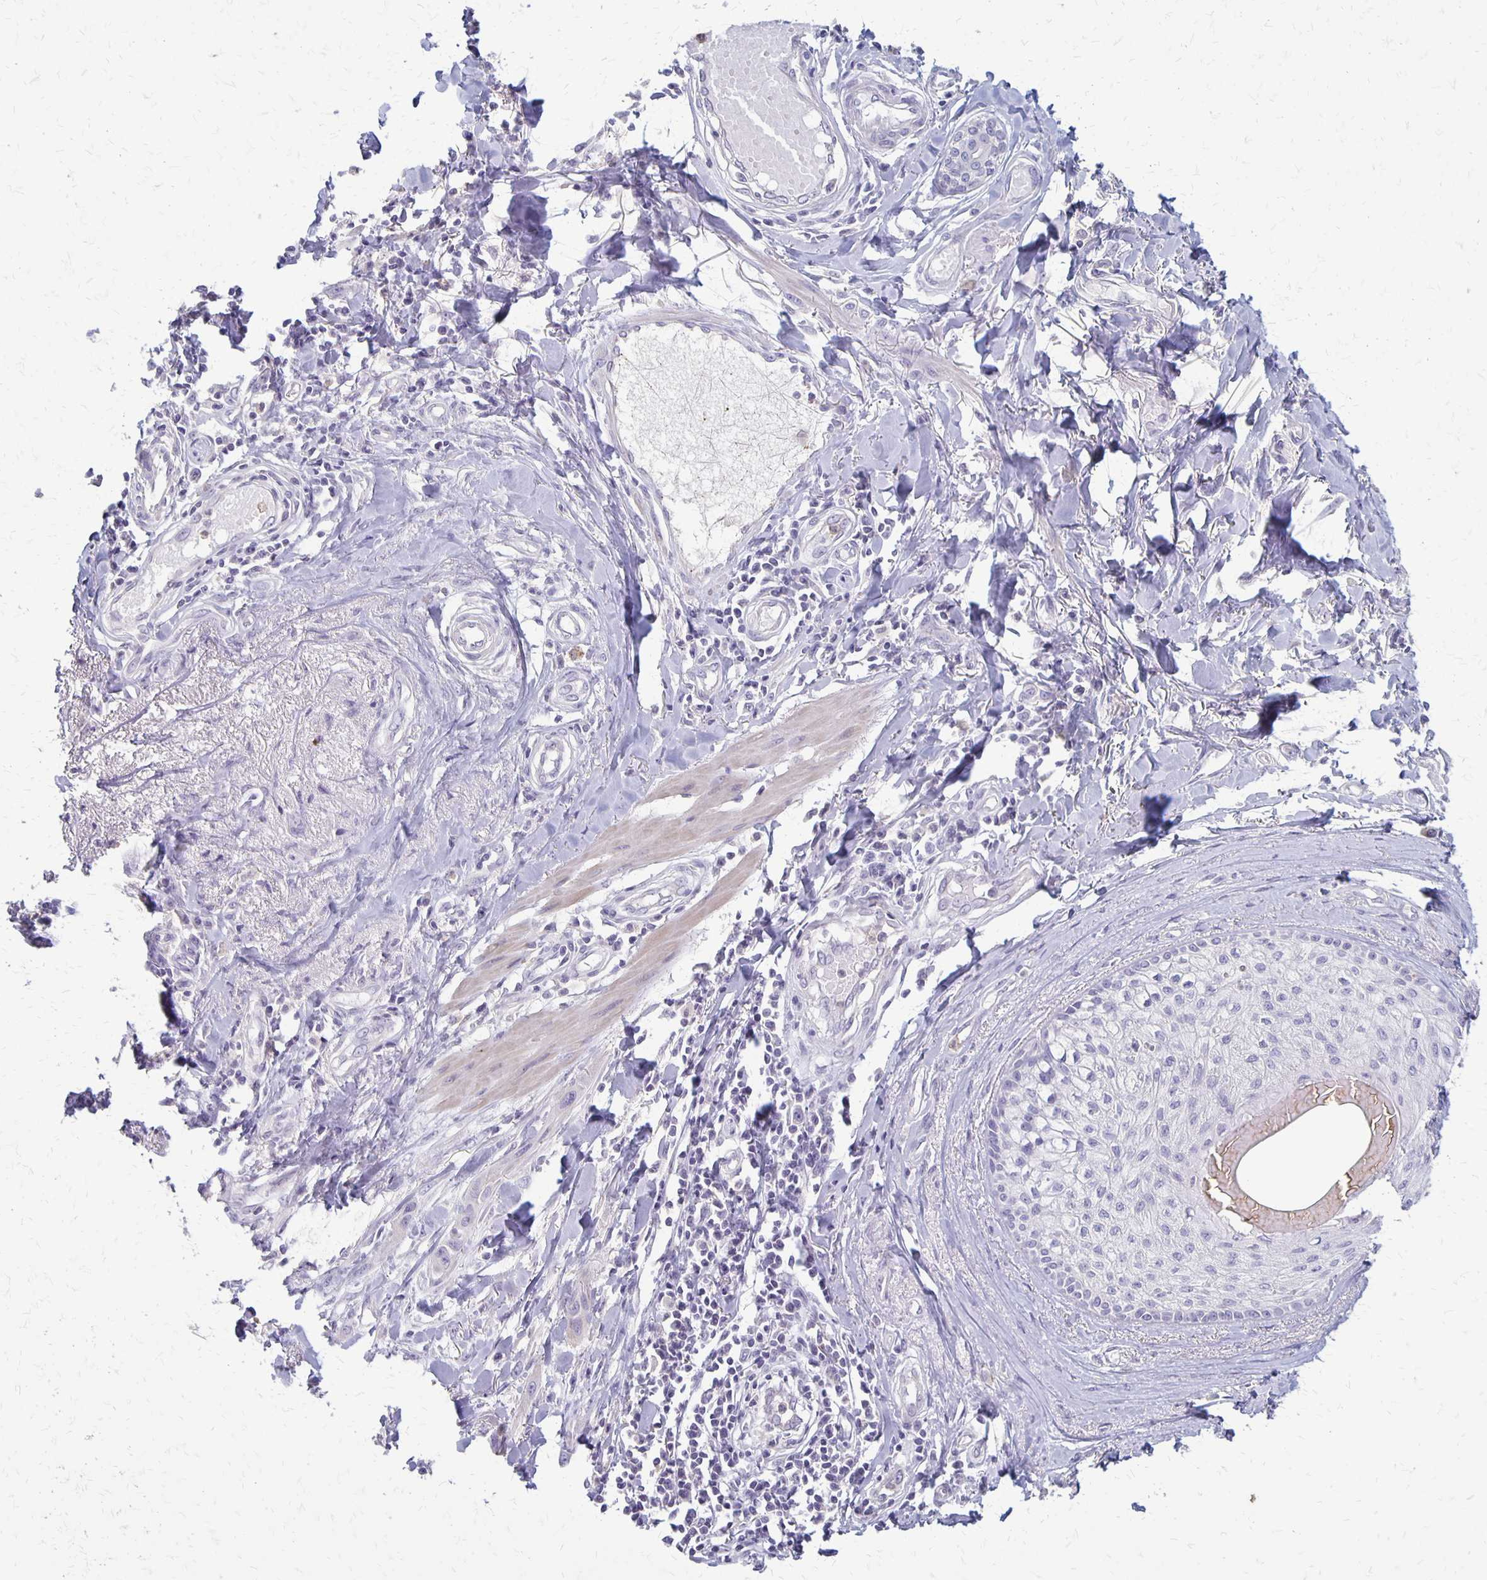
{"staining": {"intensity": "negative", "quantity": "none", "location": "none"}, "tissue": "skin cancer", "cell_type": "Tumor cells", "image_type": "cancer", "snomed": [{"axis": "morphology", "description": "Squamous cell carcinoma, NOS"}, {"axis": "topography", "description": "Skin"}], "caption": "A high-resolution micrograph shows immunohistochemistry (IHC) staining of skin cancer, which reveals no significant expression in tumor cells.", "gene": "SEPTIN5", "patient": {"sex": "female", "age": 69}}